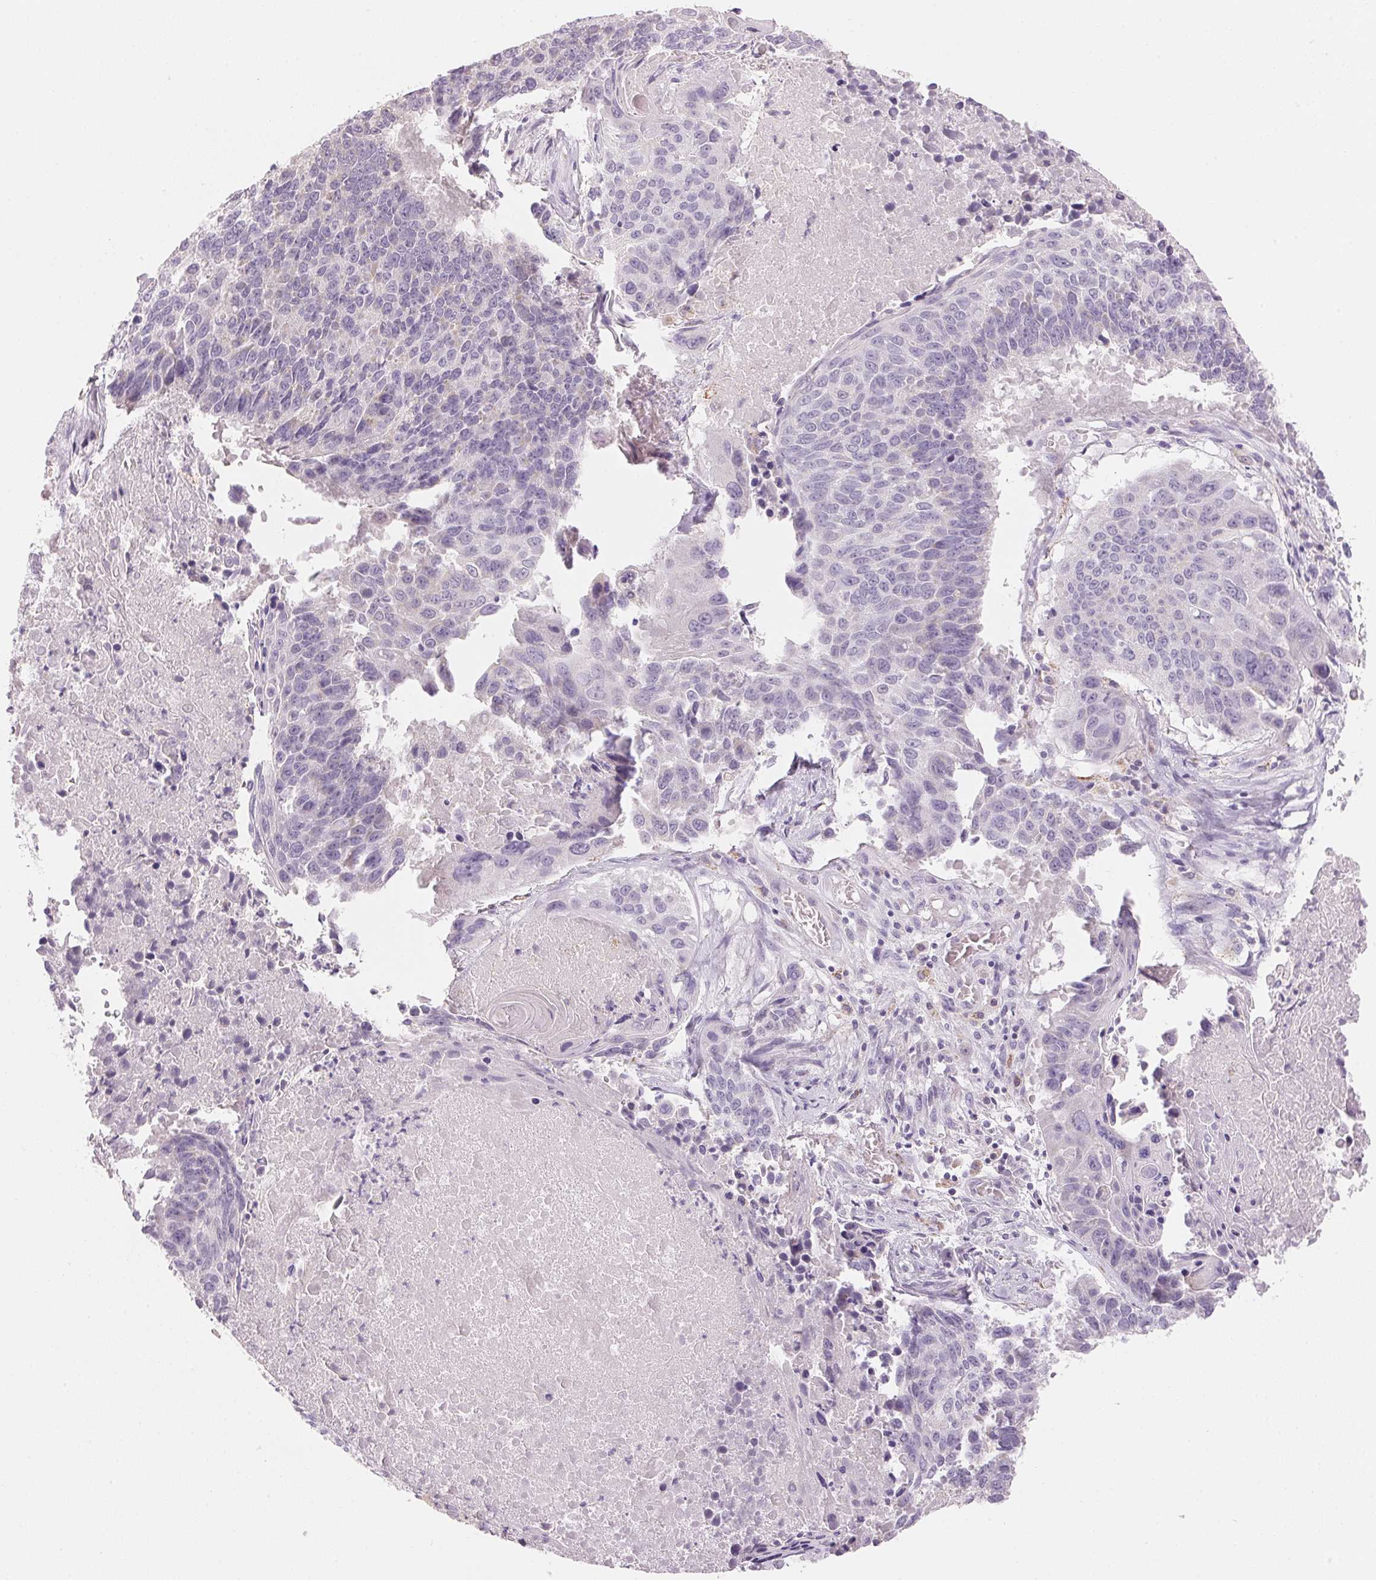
{"staining": {"intensity": "negative", "quantity": "none", "location": "none"}, "tissue": "lung cancer", "cell_type": "Tumor cells", "image_type": "cancer", "snomed": [{"axis": "morphology", "description": "Squamous cell carcinoma, NOS"}, {"axis": "topography", "description": "Lung"}], "caption": "The IHC photomicrograph has no significant staining in tumor cells of lung cancer (squamous cell carcinoma) tissue.", "gene": "CYP11B1", "patient": {"sex": "male", "age": 73}}